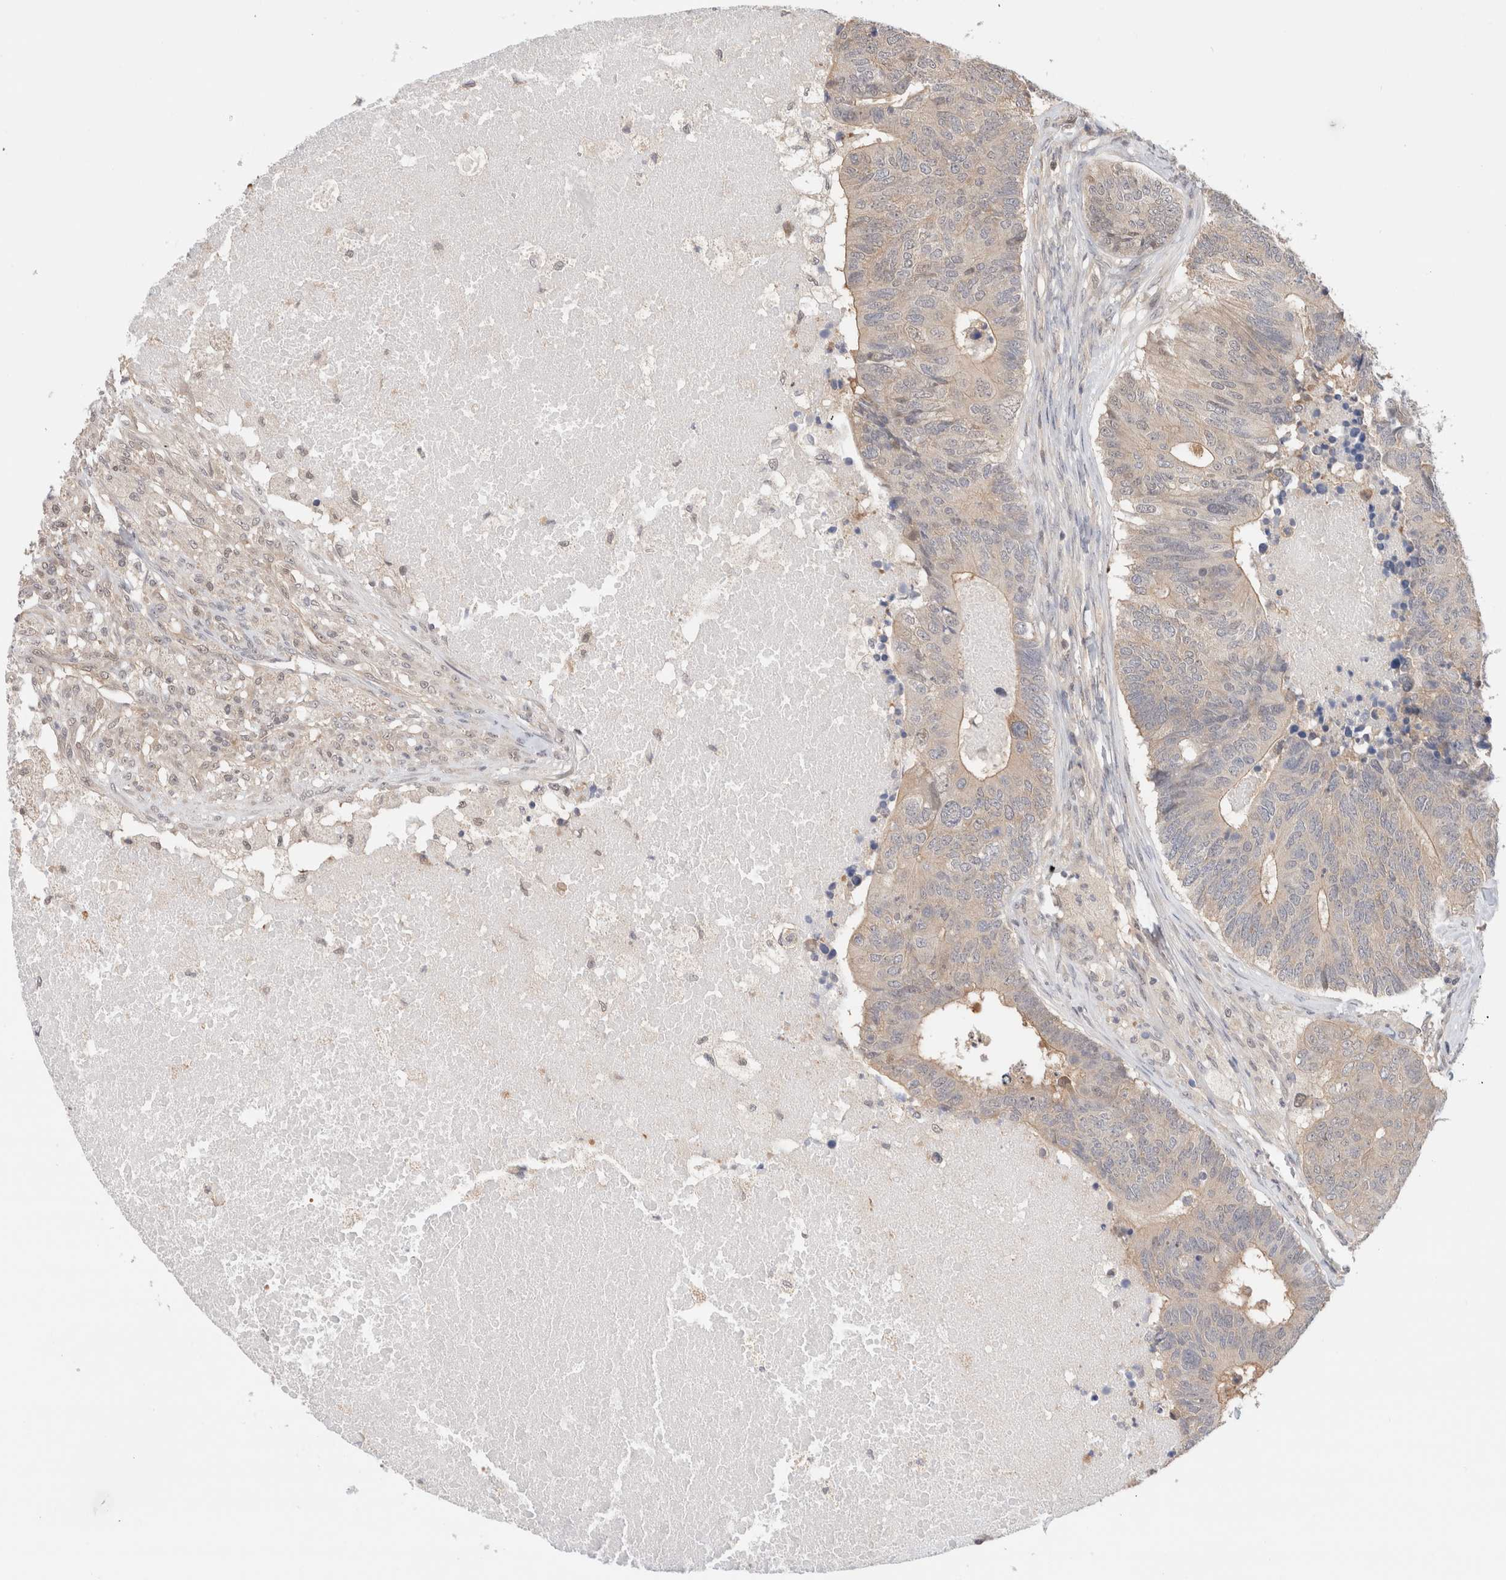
{"staining": {"intensity": "weak", "quantity": ">75%", "location": "cytoplasmic/membranous"}, "tissue": "colorectal cancer", "cell_type": "Tumor cells", "image_type": "cancer", "snomed": [{"axis": "morphology", "description": "Adenocarcinoma, NOS"}, {"axis": "topography", "description": "Colon"}], "caption": "Immunohistochemistry (IHC) staining of adenocarcinoma (colorectal), which displays low levels of weak cytoplasmic/membranous expression in approximately >75% of tumor cells indicating weak cytoplasmic/membranous protein staining. The staining was performed using DAB (brown) for protein detection and nuclei were counterstained in hematoxylin (blue).", "gene": "C17orf97", "patient": {"sex": "female", "age": 67}}